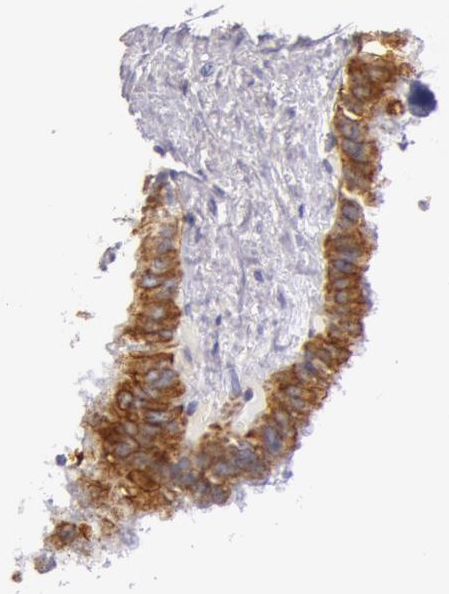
{"staining": {"intensity": "moderate", "quantity": ">75%", "location": "cytoplasmic/membranous"}, "tissue": "seminal vesicle", "cell_type": "Glandular cells", "image_type": "normal", "snomed": [{"axis": "morphology", "description": "Normal tissue, NOS"}, {"axis": "topography", "description": "Prostate"}, {"axis": "topography", "description": "Seminal veicle"}], "caption": "Immunohistochemistry (IHC) histopathology image of normal human seminal vesicle stained for a protein (brown), which demonstrates medium levels of moderate cytoplasmic/membranous positivity in approximately >75% of glandular cells.", "gene": "KRT18", "patient": {"sex": "male", "age": 63}}